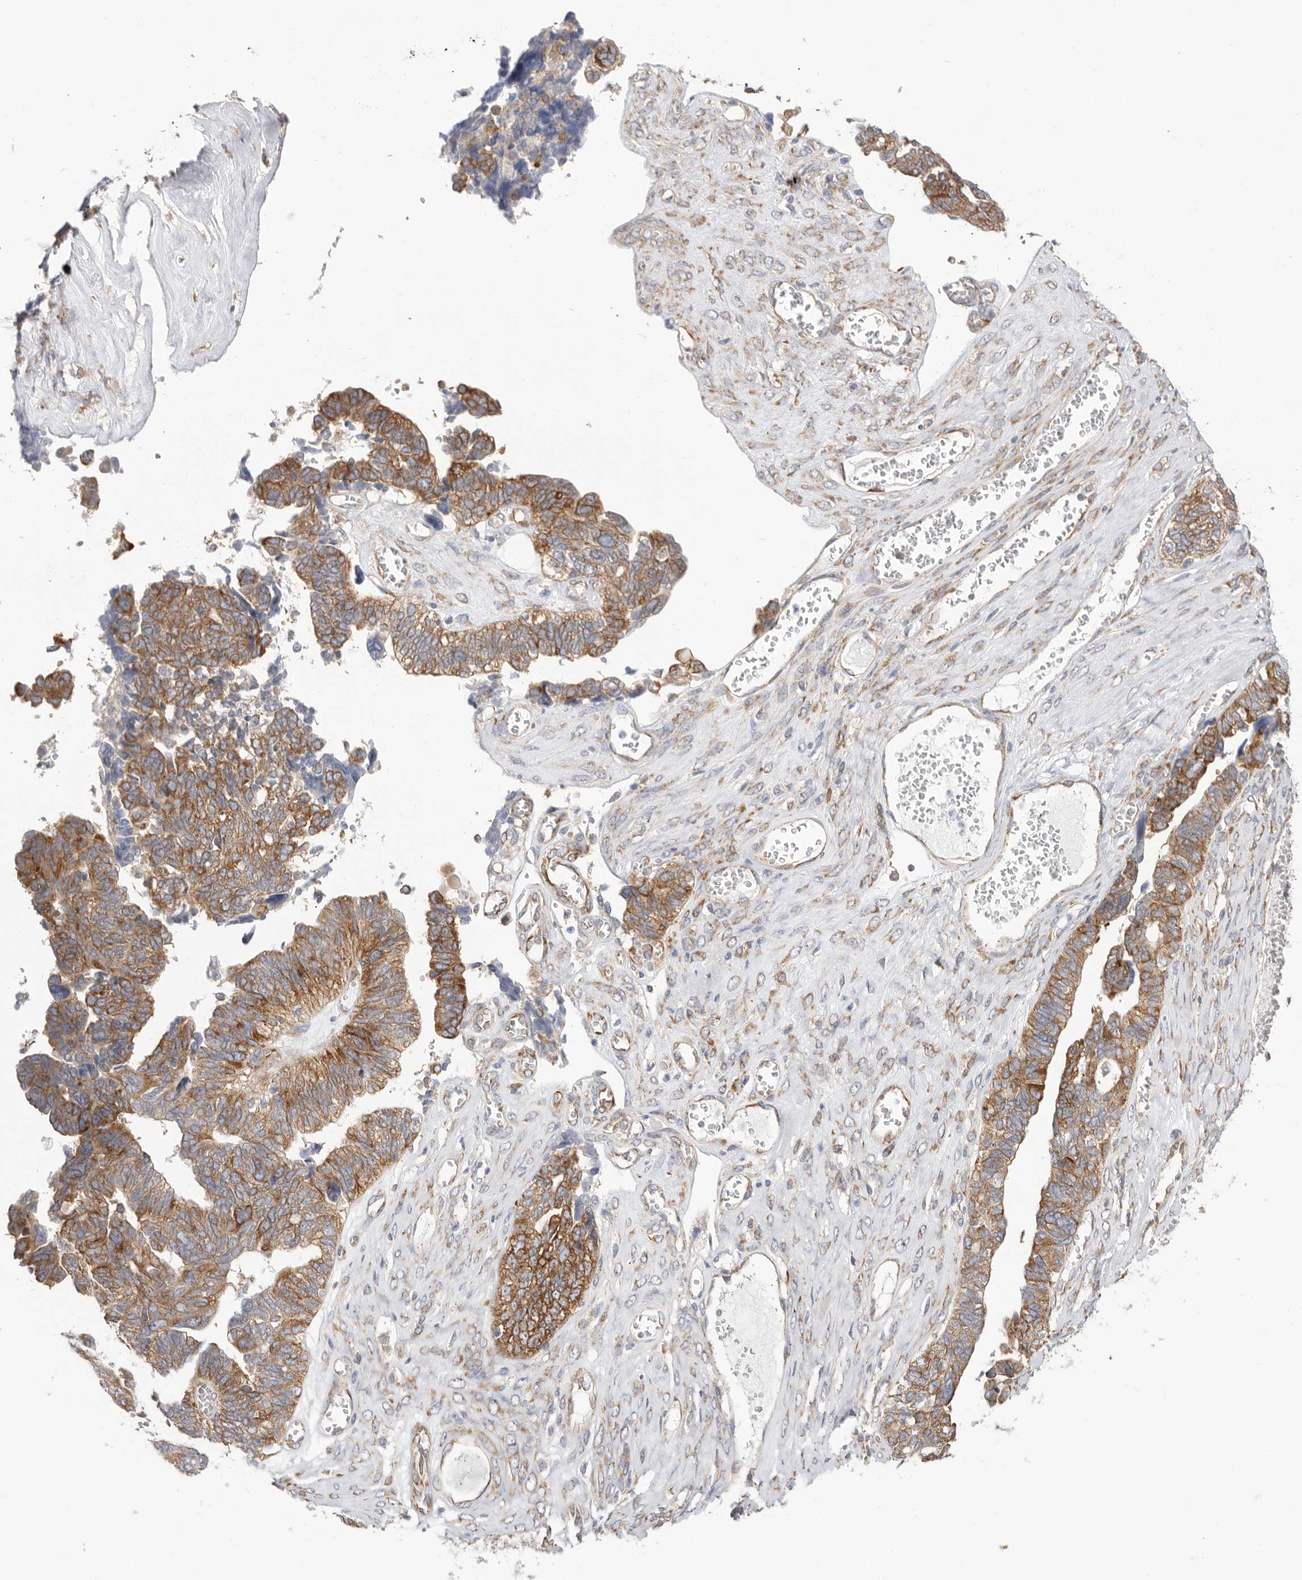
{"staining": {"intensity": "moderate", "quantity": ">75%", "location": "cytoplasmic/membranous"}, "tissue": "ovarian cancer", "cell_type": "Tumor cells", "image_type": "cancer", "snomed": [{"axis": "morphology", "description": "Cystadenocarcinoma, serous, NOS"}, {"axis": "topography", "description": "Ovary"}], "caption": "Ovarian serous cystadenocarcinoma tissue reveals moderate cytoplasmic/membranous positivity in approximately >75% of tumor cells, visualized by immunohistochemistry.", "gene": "SERBP1", "patient": {"sex": "female", "age": 79}}